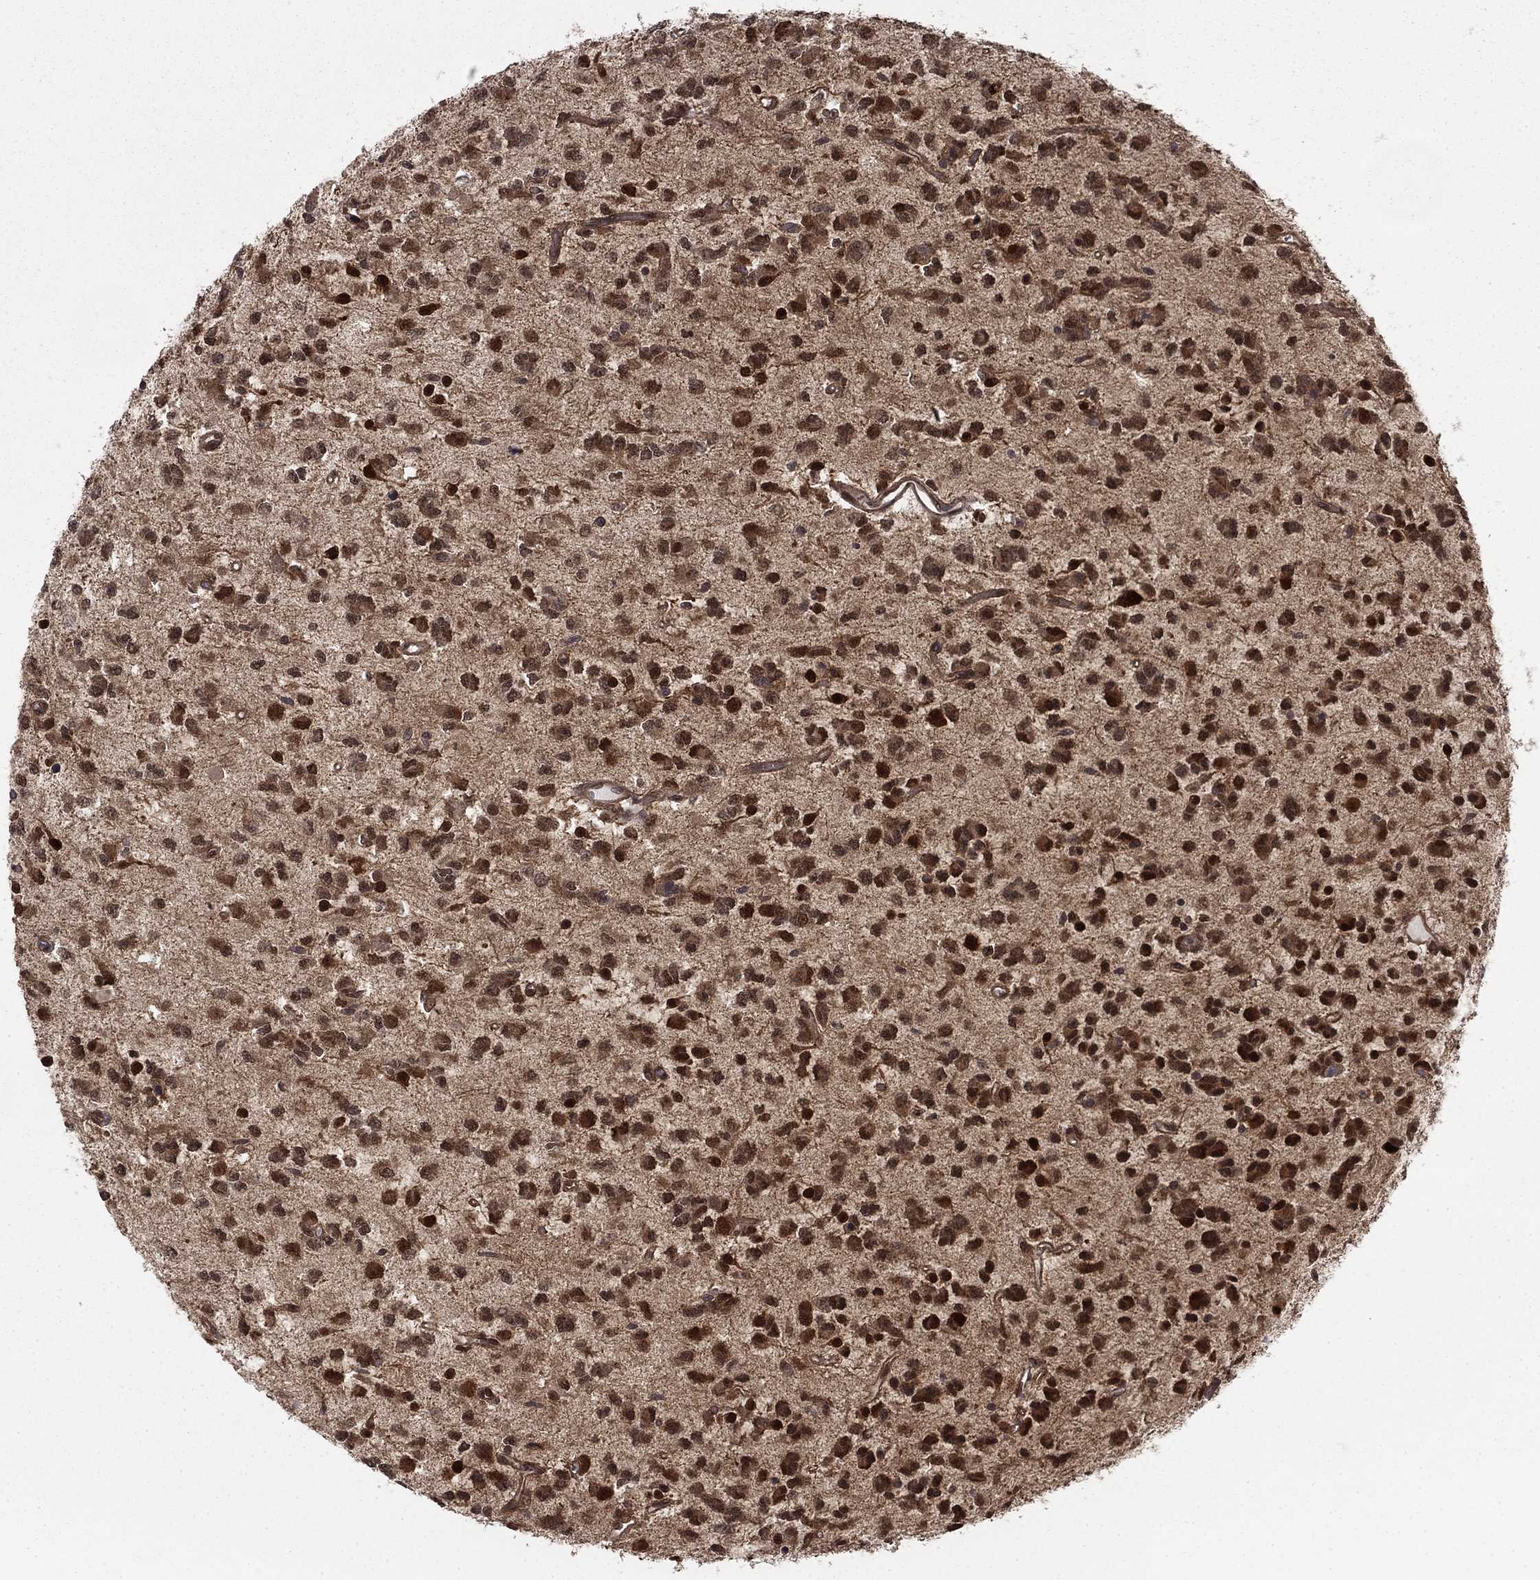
{"staining": {"intensity": "strong", "quantity": ">75%", "location": "nuclear"}, "tissue": "glioma", "cell_type": "Tumor cells", "image_type": "cancer", "snomed": [{"axis": "morphology", "description": "Glioma, malignant, Low grade"}, {"axis": "topography", "description": "Brain"}], "caption": "A micrograph showing strong nuclear positivity in approximately >75% of tumor cells in malignant low-grade glioma, as visualized by brown immunohistochemical staining.", "gene": "FKBP4", "patient": {"sex": "female", "age": 45}}